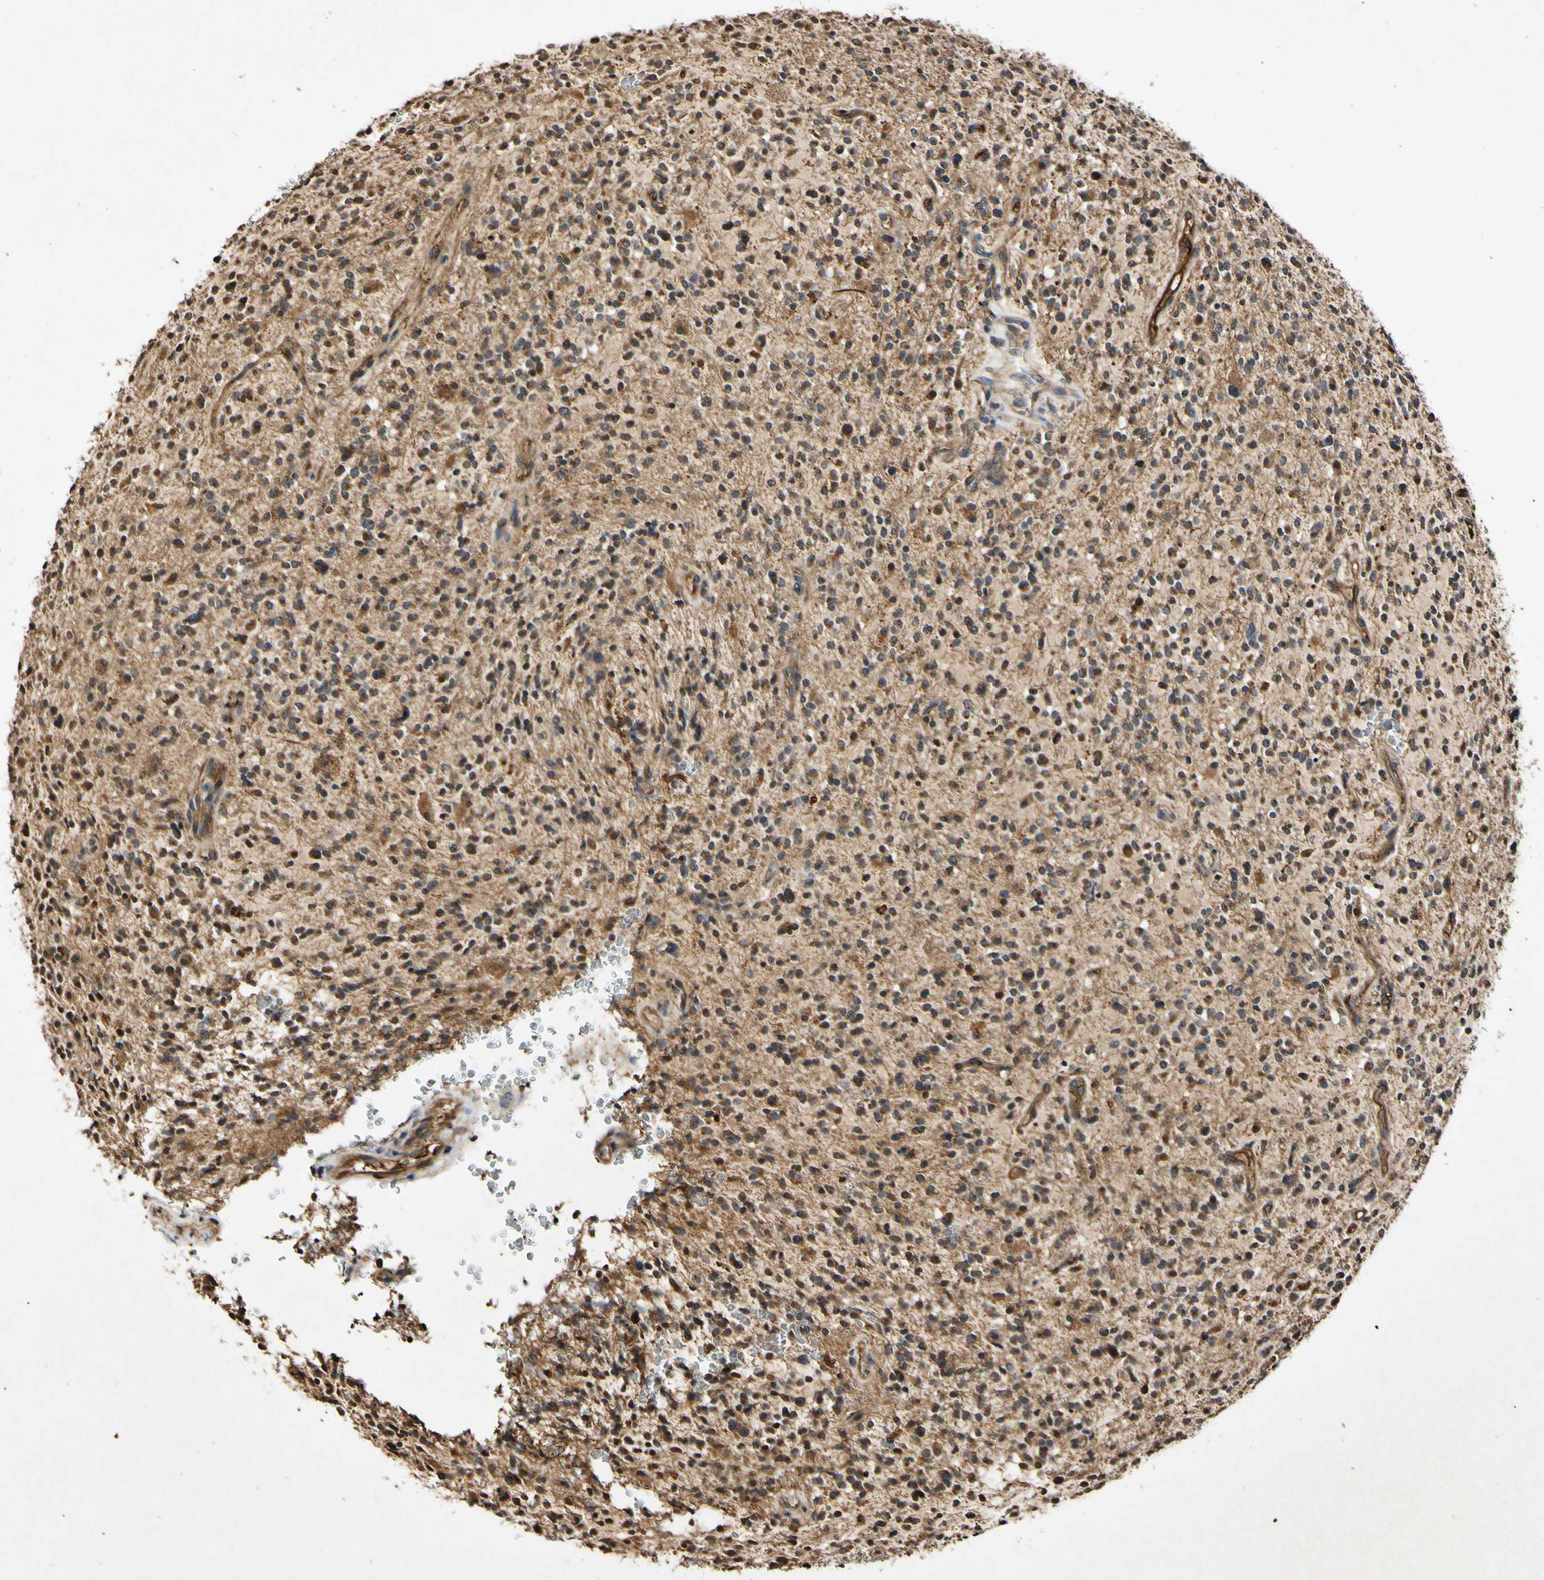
{"staining": {"intensity": "moderate", "quantity": ">75%", "location": "cytoplasmic/membranous"}, "tissue": "glioma", "cell_type": "Tumor cells", "image_type": "cancer", "snomed": [{"axis": "morphology", "description": "Glioma, malignant, High grade"}, {"axis": "topography", "description": "Brain"}], "caption": "Immunohistochemistry (IHC) micrograph of neoplastic tissue: human glioma stained using immunohistochemistry demonstrates medium levels of moderate protein expression localized specifically in the cytoplasmic/membranous of tumor cells, appearing as a cytoplasmic/membranous brown color.", "gene": "PLAT", "patient": {"sex": "male", "age": 48}}